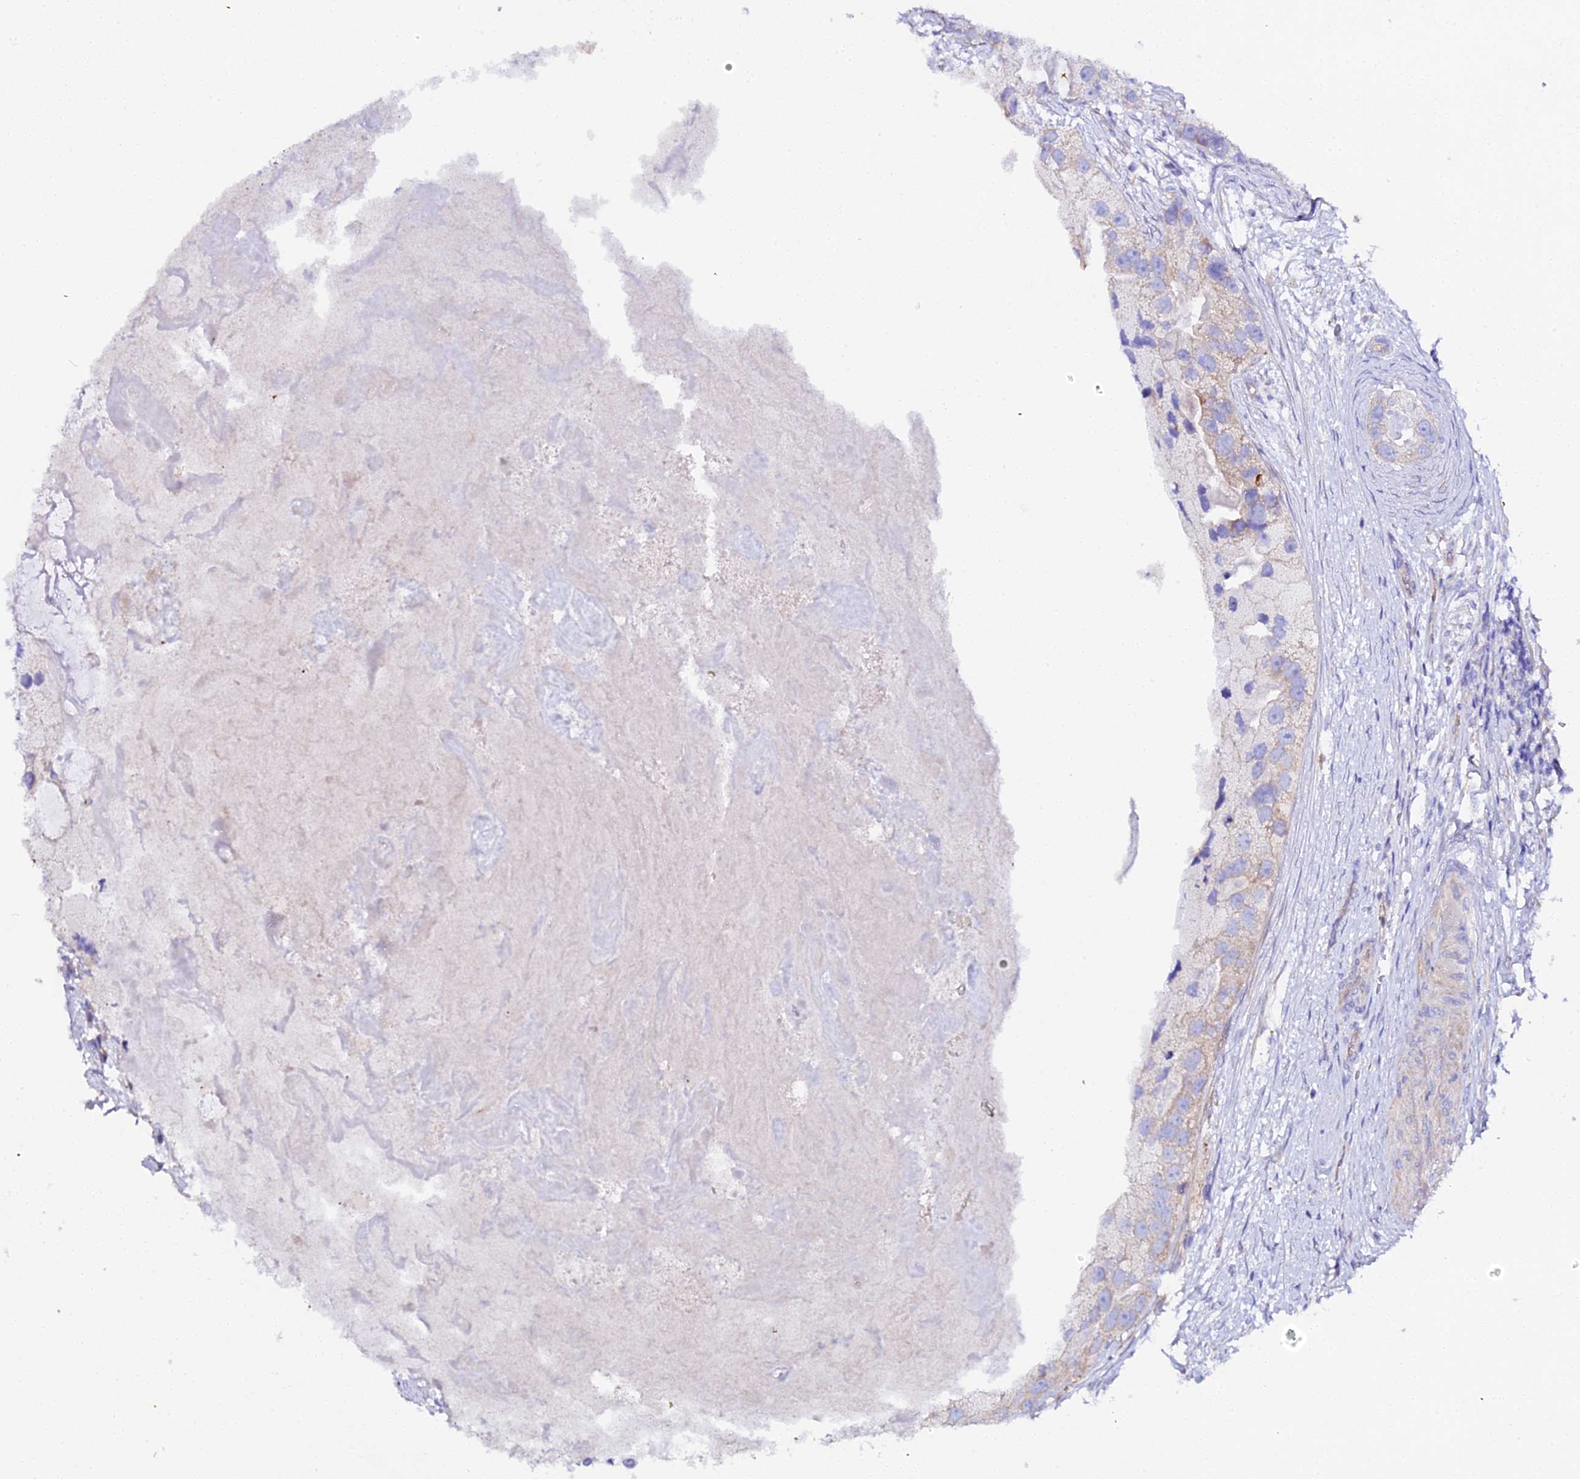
{"staining": {"intensity": "moderate", "quantity": "<25%", "location": "cytoplasmic/membranous"}, "tissue": "prostate cancer", "cell_type": "Tumor cells", "image_type": "cancer", "snomed": [{"axis": "morphology", "description": "Adenocarcinoma, High grade"}, {"axis": "topography", "description": "Prostate"}], "caption": "An immunohistochemistry micrograph of neoplastic tissue is shown. Protein staining in brown labels moderate cytoplasmic/membranous positivity in prostate high-grade adenocarcinoma within tumor cells. The staining was performed using DAB (3,3'-diaminobenzidine) to visualize the protein expression in brown, while the nuclei were stained in blue with hematoxylin (Magnification: 20x).", "gene": "CFAP45", "patient": {"sex": "male", "age": 62}}